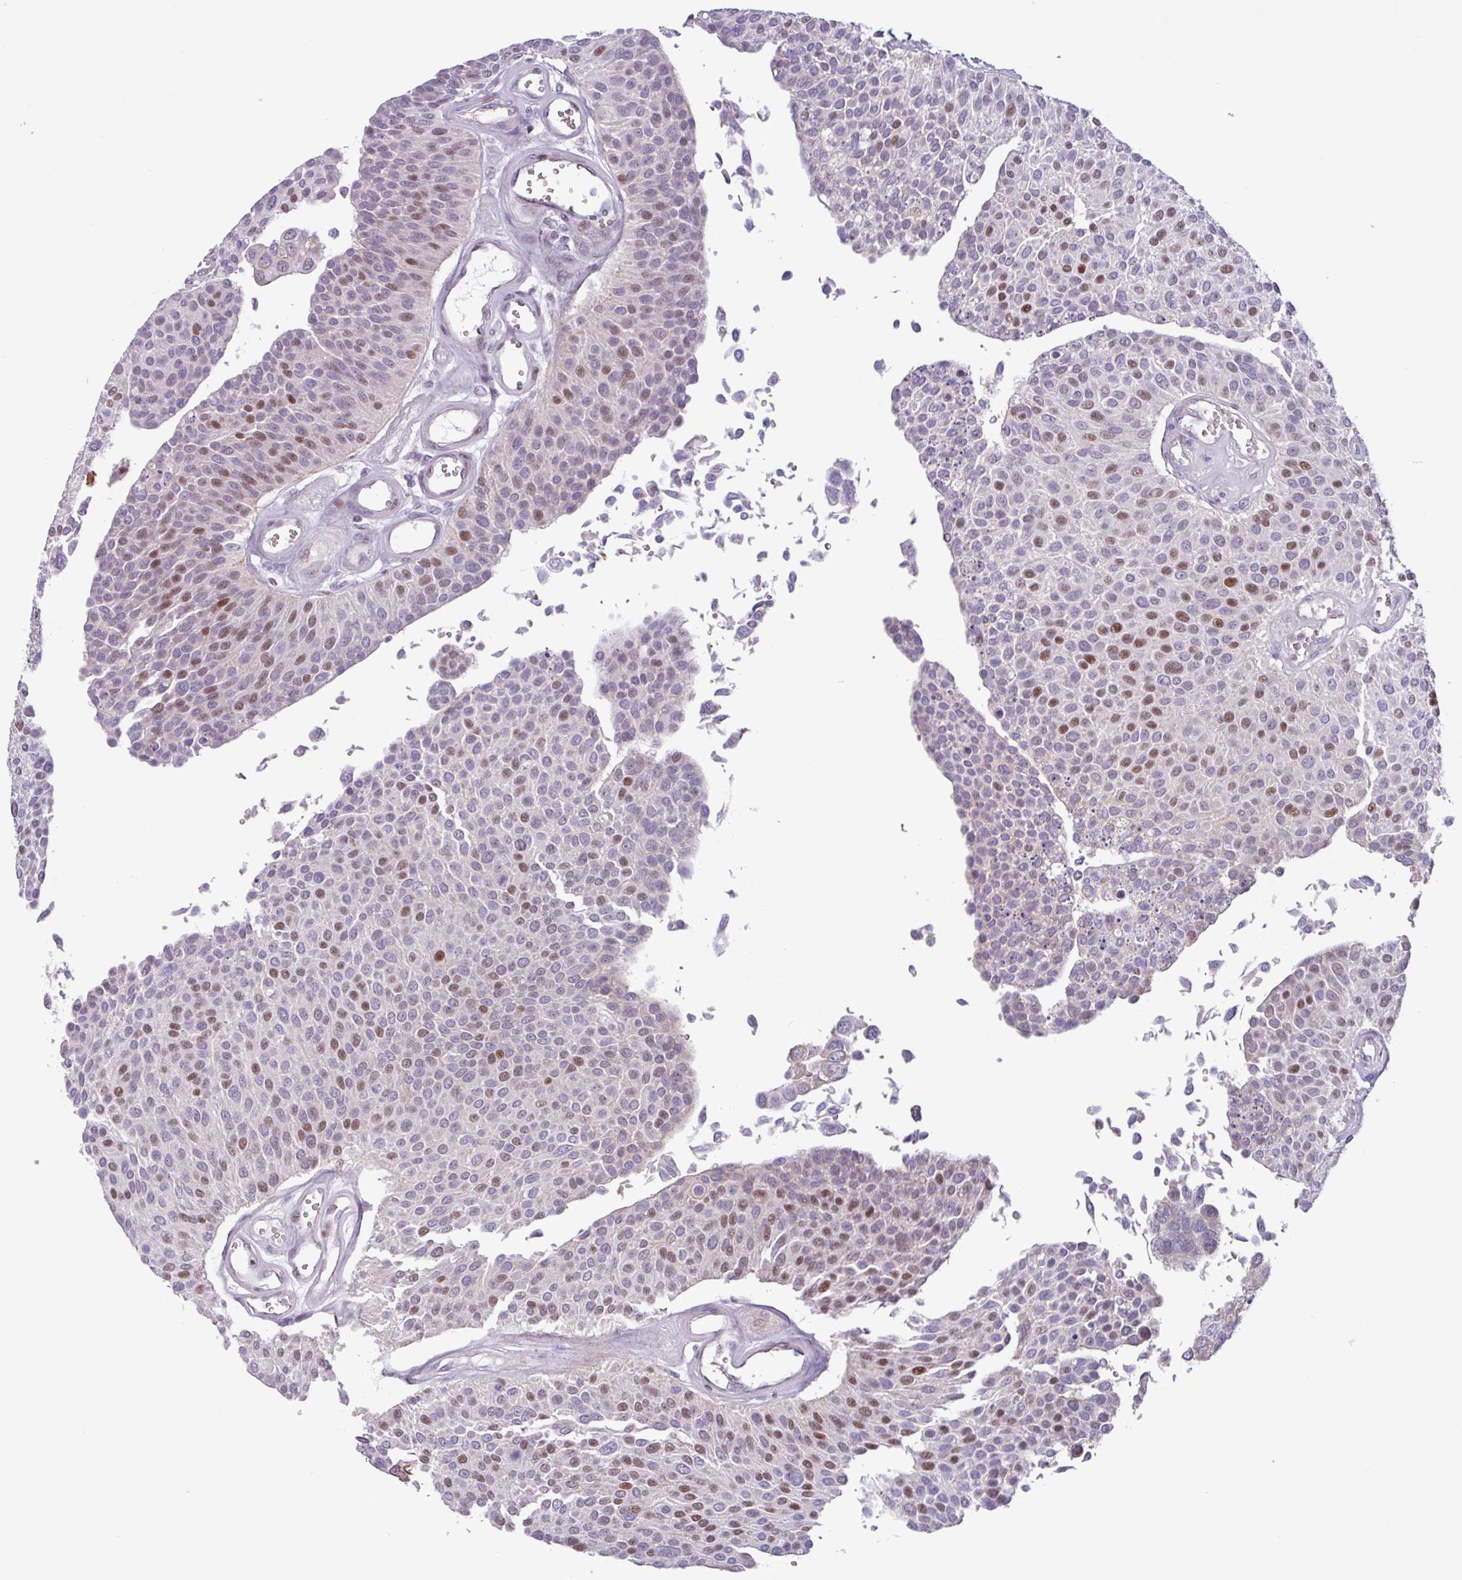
{"staining": {"intensity": "moderate", "quantity": "<25%", "location": "nuclear"}, "tissue": "urothelial cancer", "cell_type": "Tumor cells", "image_type": "cancer", "snomed": [{"axis": "morphology", "description": "Urothelial carcinoma, NOS"}, {"axis": "topography", "description": "Urinary bladder"}], "caption": "Protein expression analysis of transitional cell carcinoma exhibits moderate nuclear positivity in approximately <25% of tumor cells.", "gene": "ZNF575", "patient": {"sex": "male", "age": 55}}